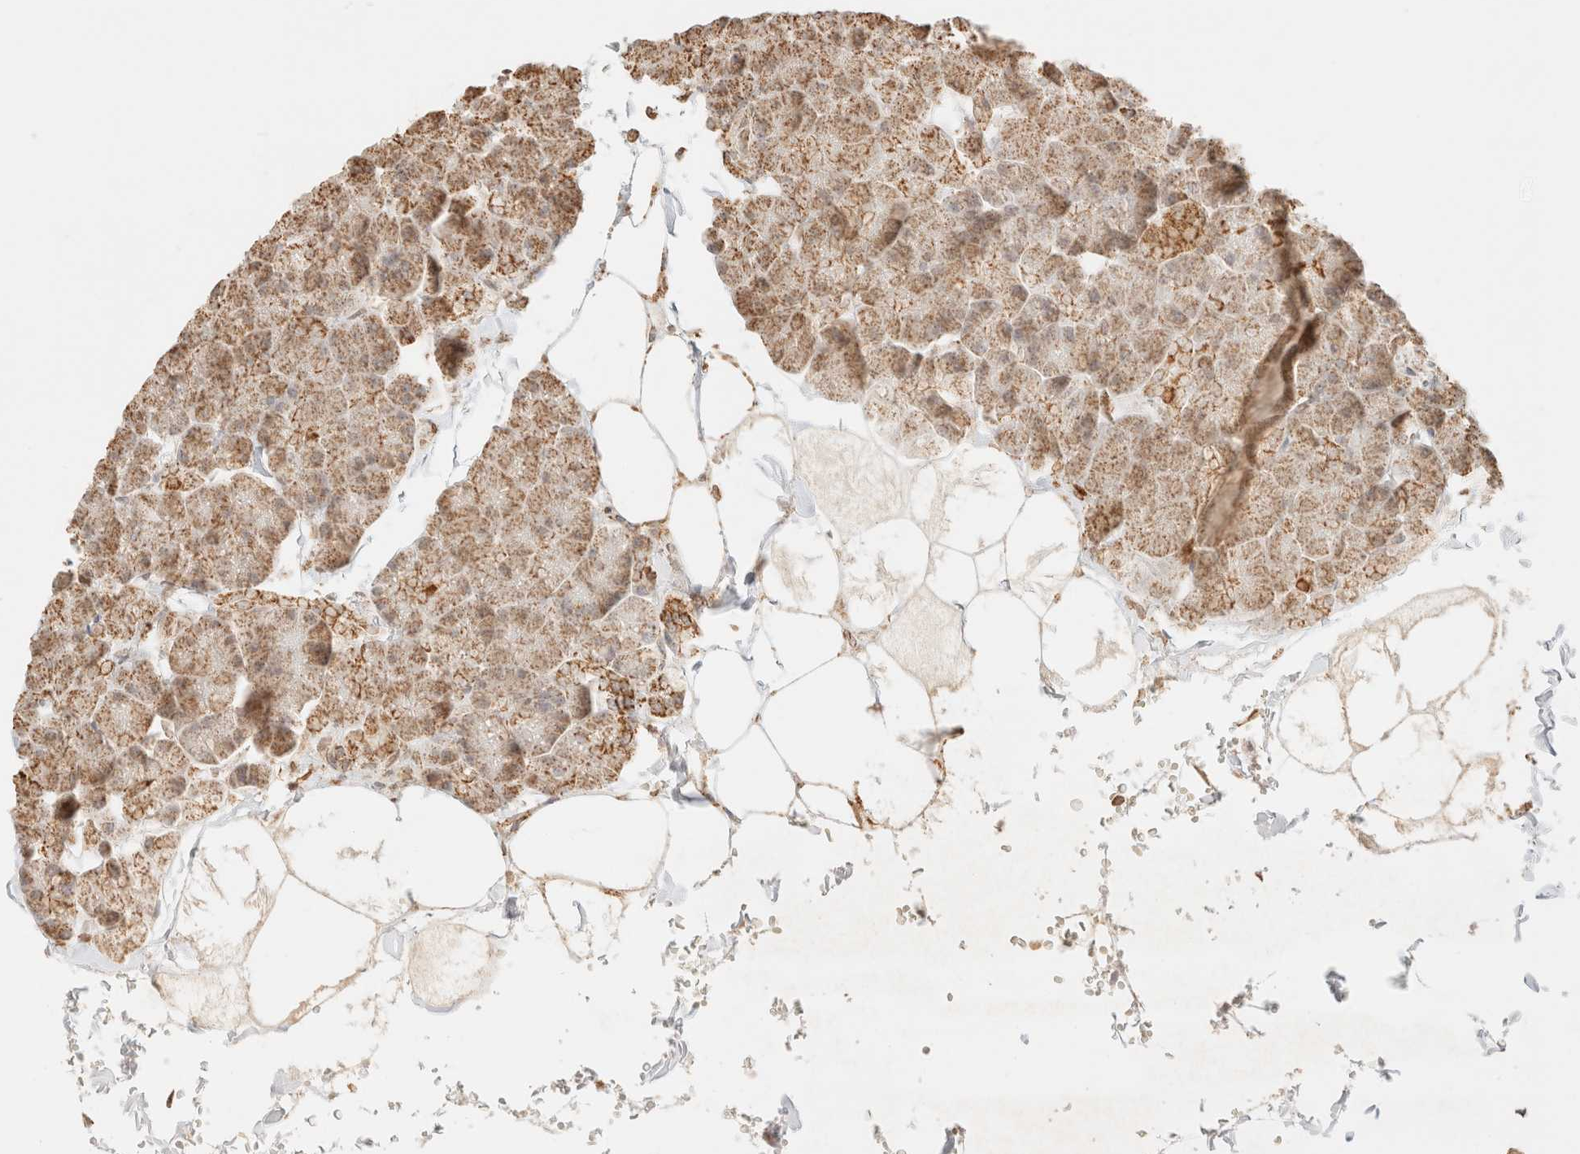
{"staining": {"intensity": "moderate", "quantity": "25%-75%", "location": "cytoplasmic/membranous"}, "tissue": "pancreas", "cell_type": "Exocrine glandular cells", "image_type": "normal", "snomed": [{"axis": "morphology", "description": "Normal tissue, NOS"}, {"axis": "topography", "description": "Pancreas"}], "caption": "Immunohistochemical staining of normal human pancreas exhibits 25%-75% levels of moderate cytoplasmic/membranous protein expression in about 25%-75% of exocrine glandular cells. Ihc stains the protein of interest in brown and the nuclei are stained blue.", "gene": "TACO1", "patient": {"sex": "male", "age": 35}}